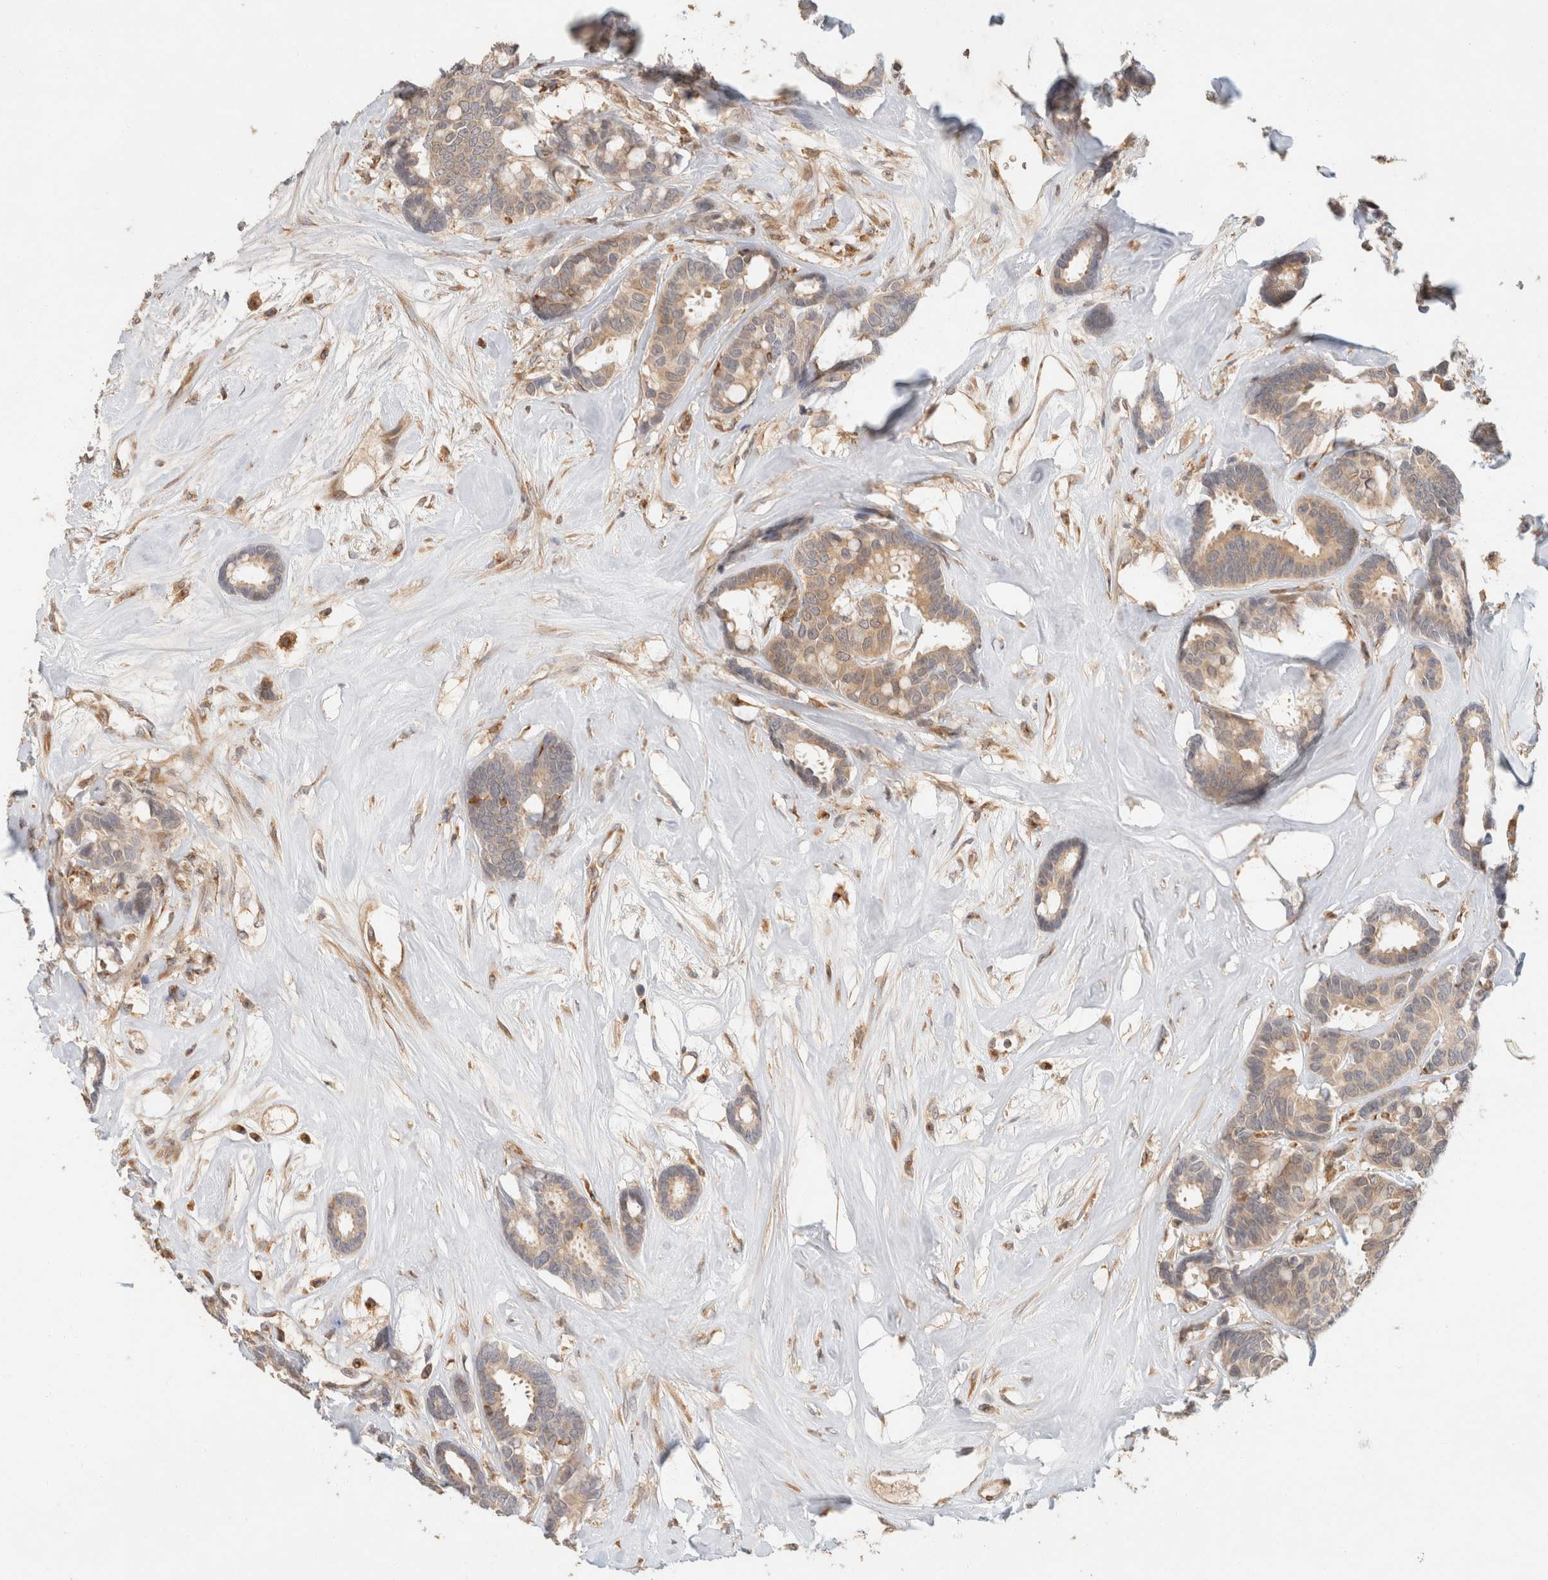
{"staining": {"intensity": "weak", "quantity": ">75%", "location": "cytoplasmic/membranous"}, "tissue": "breast cancer", "cell_type": "Tumor cells", "image_type": "cancer", "snomed": [{"axis": "morphology", "description": "Duct carcinoma"}, {"axis": "topography", "description": "Breast"}], "caption": "Weak cytoplasmic/membranous protein positivity is appreciated in about >75% of tumor cells in infiltrating ductal carcinoma (breast).", "gene": "TACC1", "patient": {"sex": "female", "age": 87}}